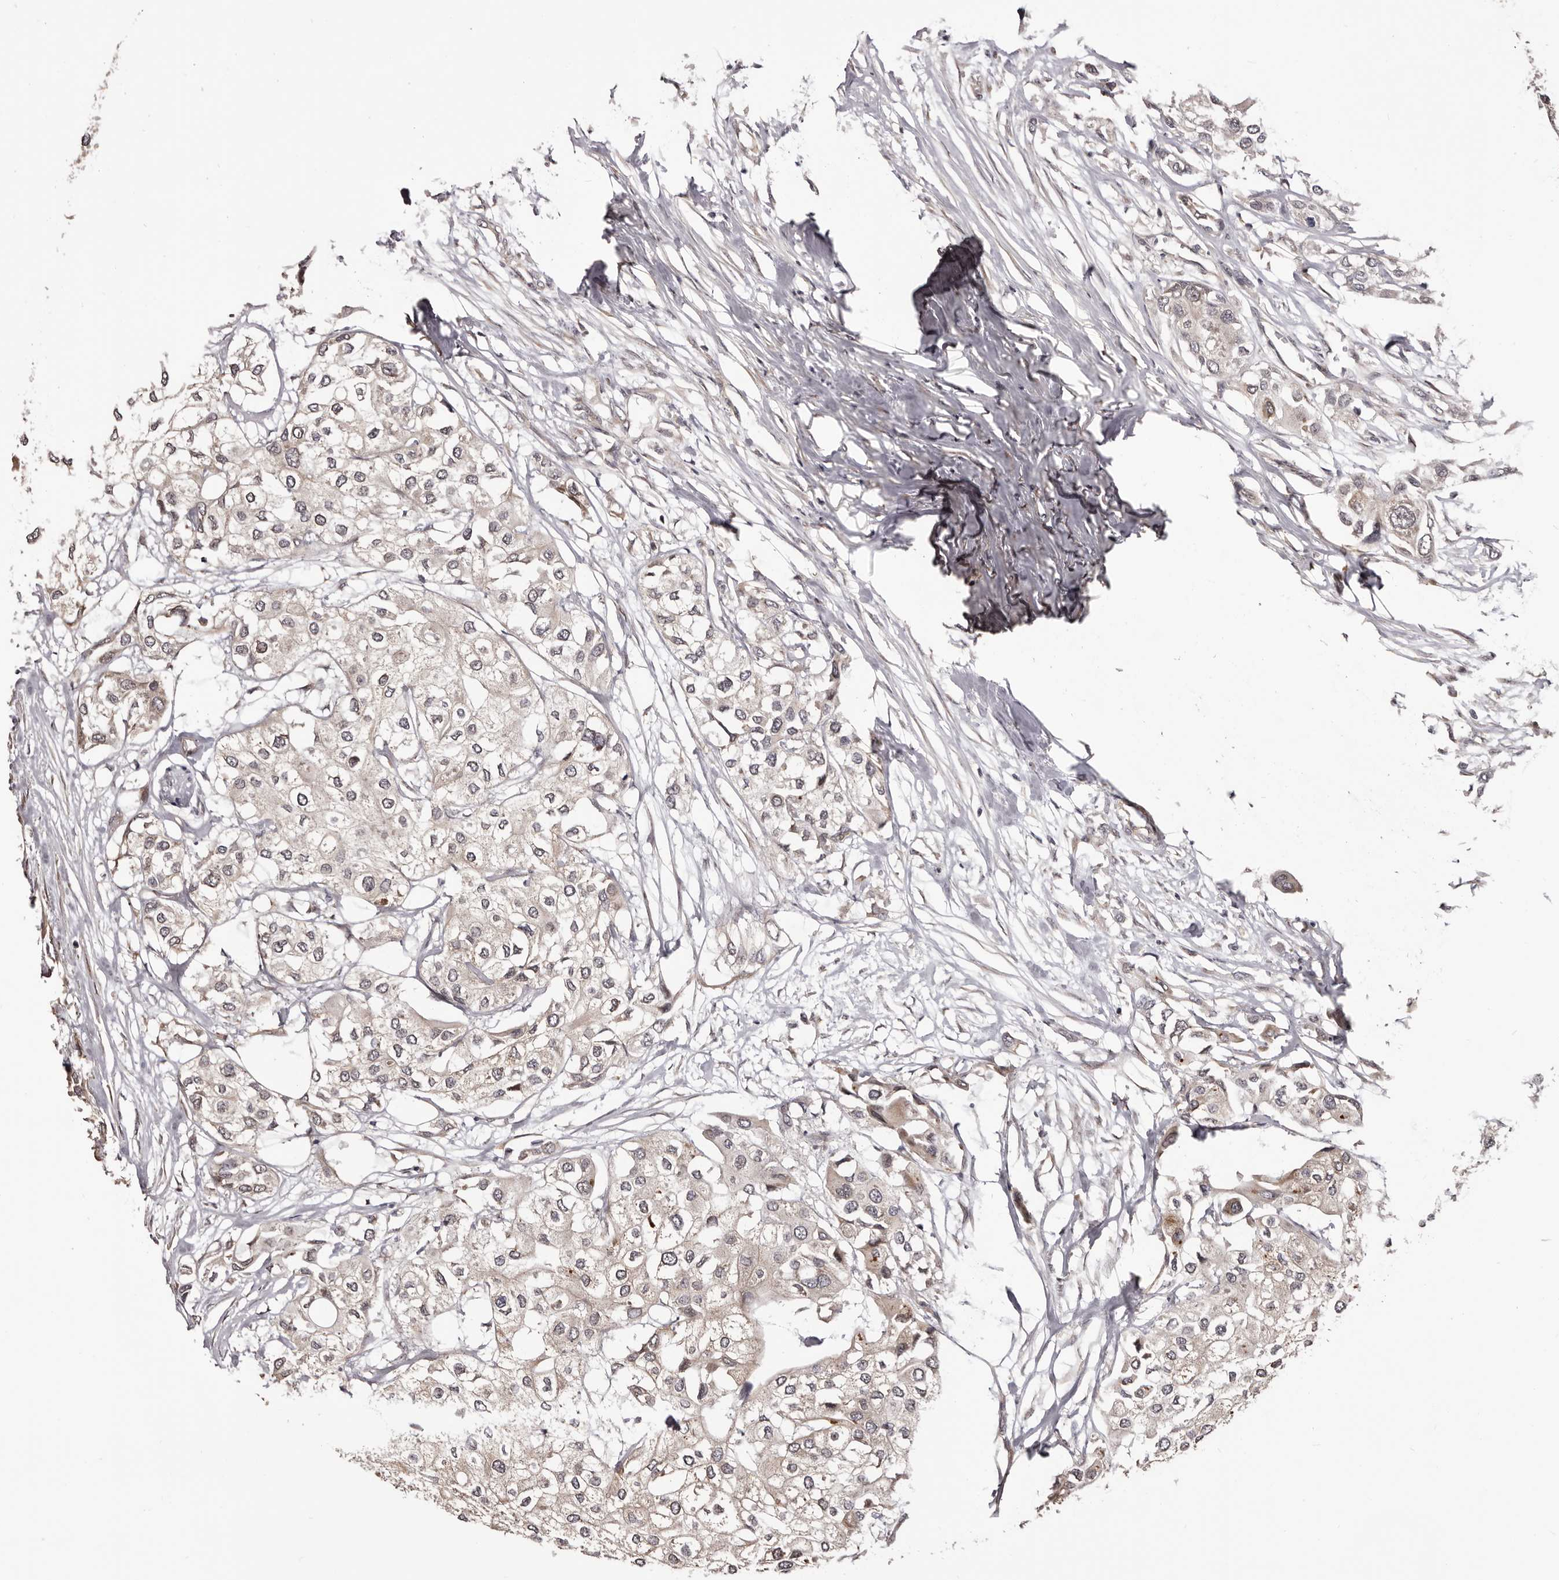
{"staining": {"intensity": "weak", "quantity": "<25%", "location": "cytoplasmic/membranous"}, "tissue": "urothelial cancer", "cell_type": "Tumor cells", "image_type": "cancer", "snomed": [{"axis": "morphology", "description": "Urothelial carcinoma, High grade"}, {"axis": "topography", "description": "Urinary bladder"}], "caption": "Immunohistochemical staining of human urothelial cancer reveals no significant expression in tumor cells.", "gene": "NOL12", "patient": {"sex": "male", "age": 64}}